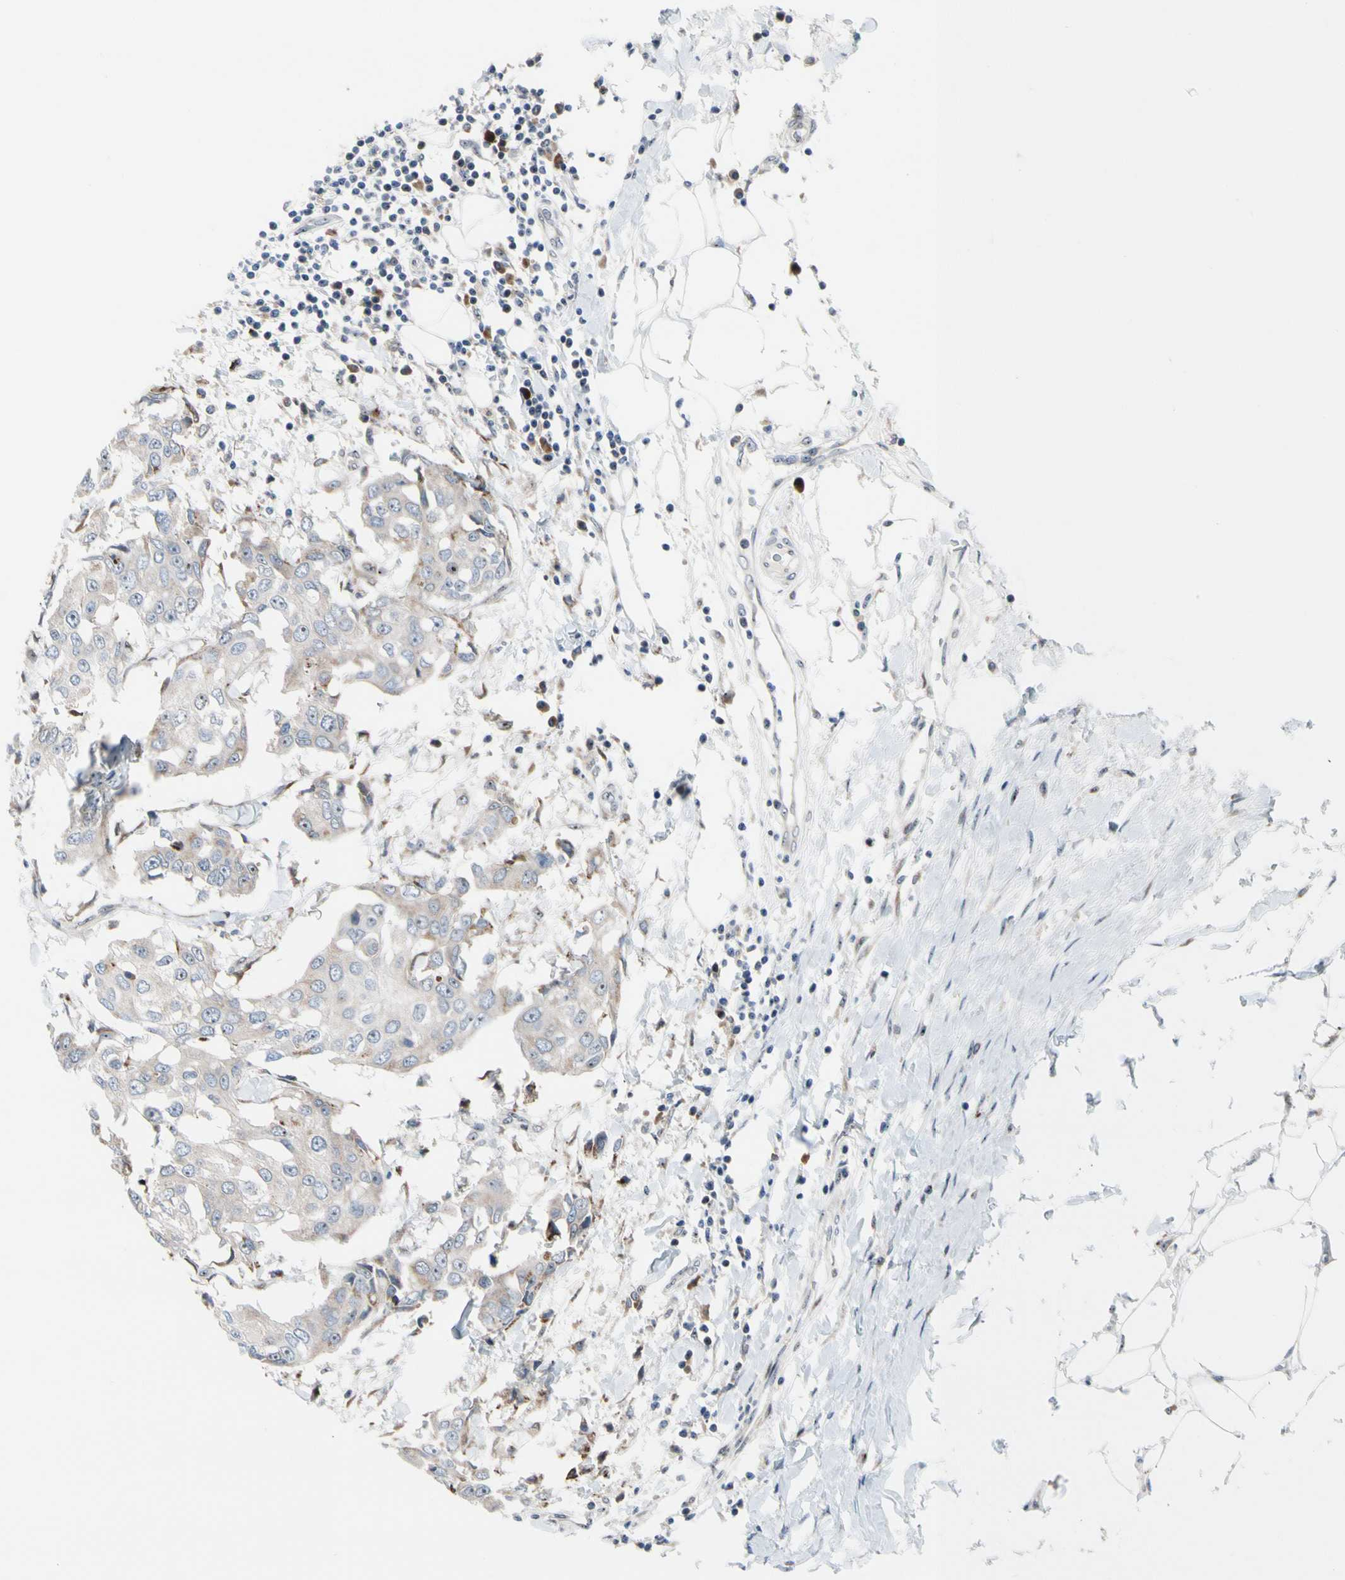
{"staining": {"intensity": "weak", "quantity": "25%-75%", "location": "cytoplasmic/membranous"}, "tissue": "breast cancer", "cell_type": "Tumor cells", "image_type": "cancer", "snomed": [{"axis": "morphology", "description": "Duct carcinoma"}, {"axis": "topography", "description": "Breast"}], "caption": "Human breast cancer (invasive ductal carcinoma) stained with a brown dye demonstrates weak cytoplasmic/membranous positive positivity in approximately 25%-75% of tumor cells.", "gene": "TMED7", "patient": {"sex": "female", "age": 27}}